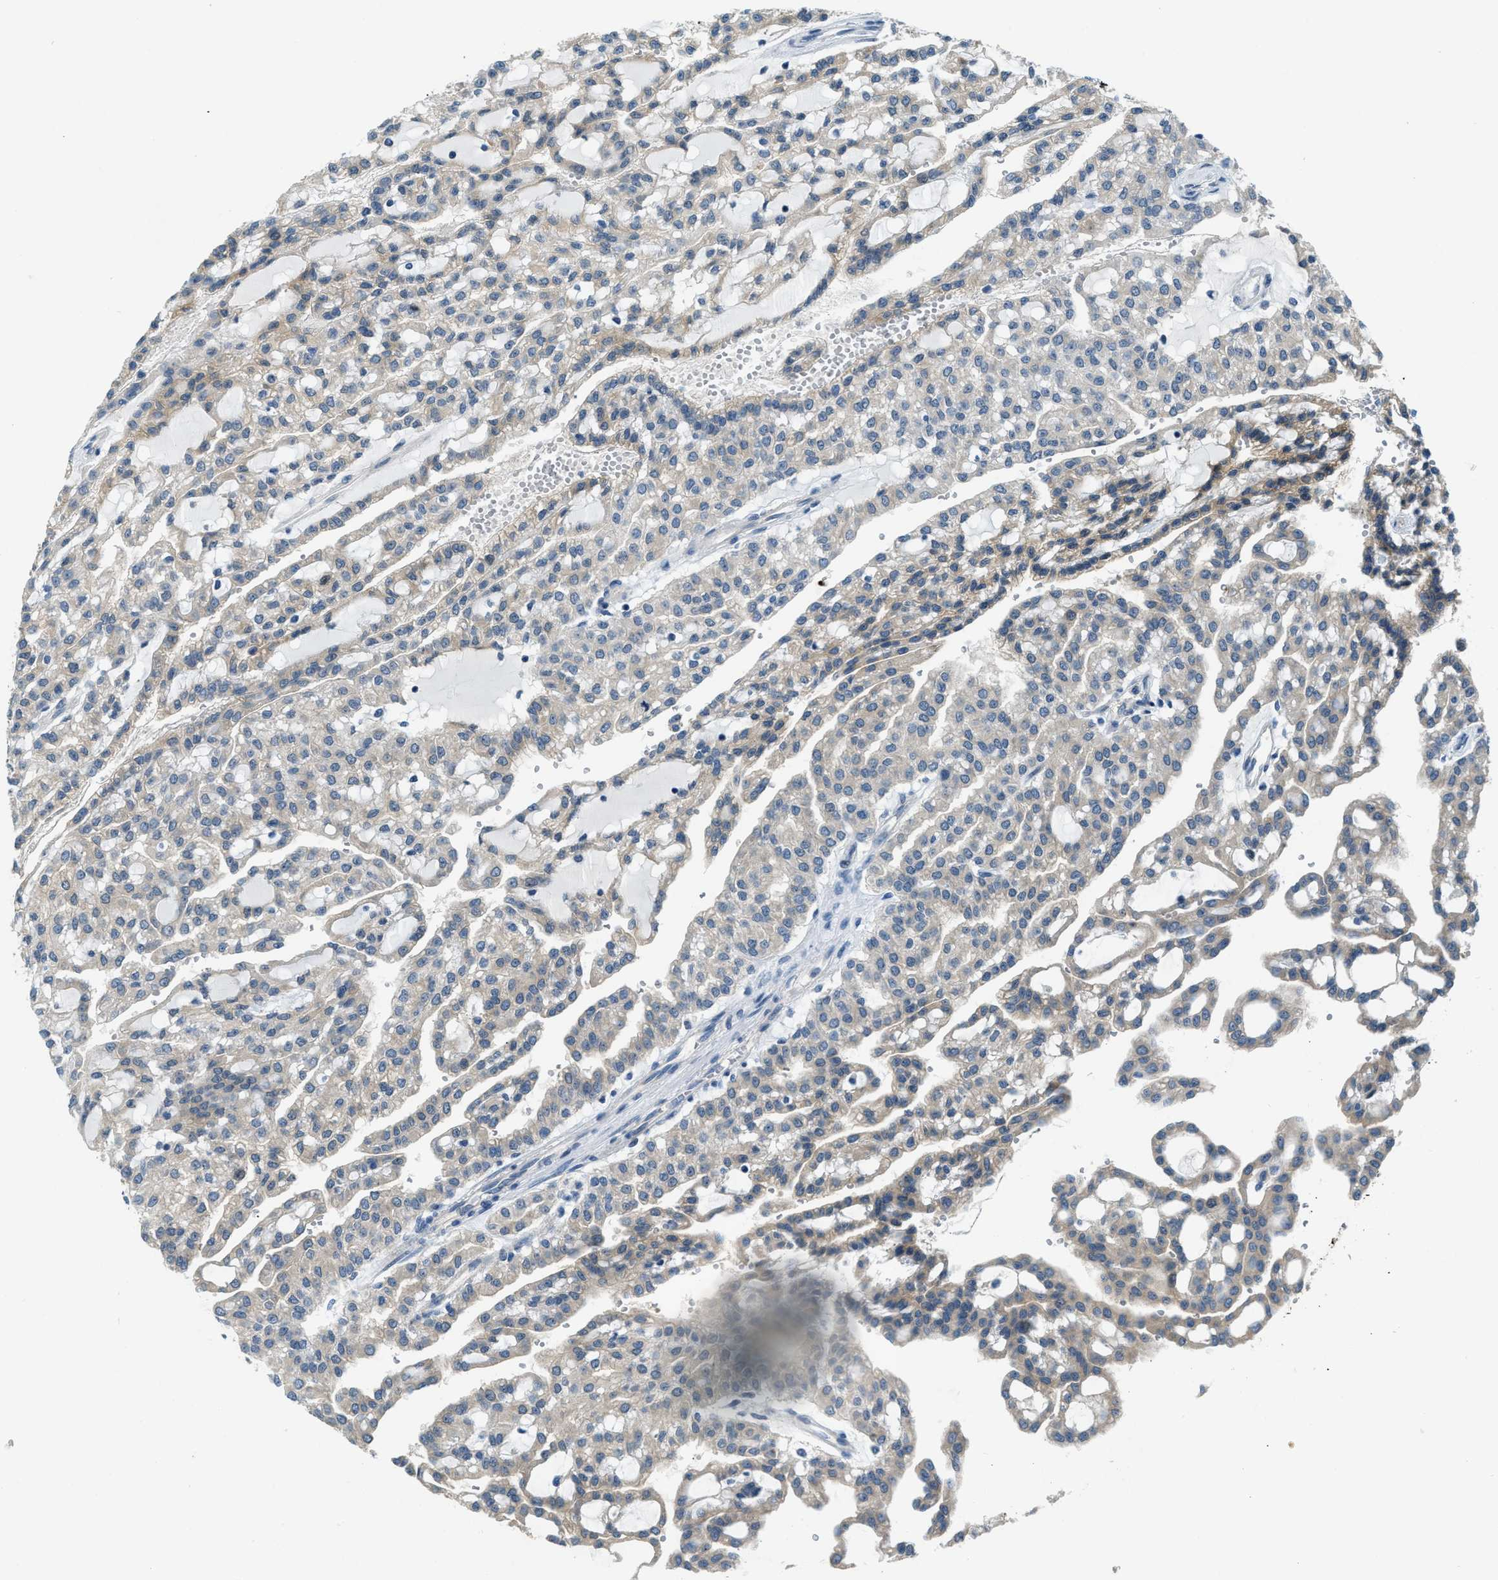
{"staining": {"intensity": "weak", "quantity": "25%-75%", "location": "cytoplasmic/membranous"}, "tissue": "renal cancer", "cell_type": "Tumor cells", "image_type": "cancer", "snomed": [{"axis": "morphology", "description": "Adenocarcinoma, NOS"}, {"axis": "topography", "description": "Kidney"}], "caption": "Weak cytoplasmic/membranous staining for a protein is seen in about 25%-75% of tumor cells of renal cancer using immunohistochemistry.", "gene": "PFKP", "patient": {"sex": "male", "age": 63}}